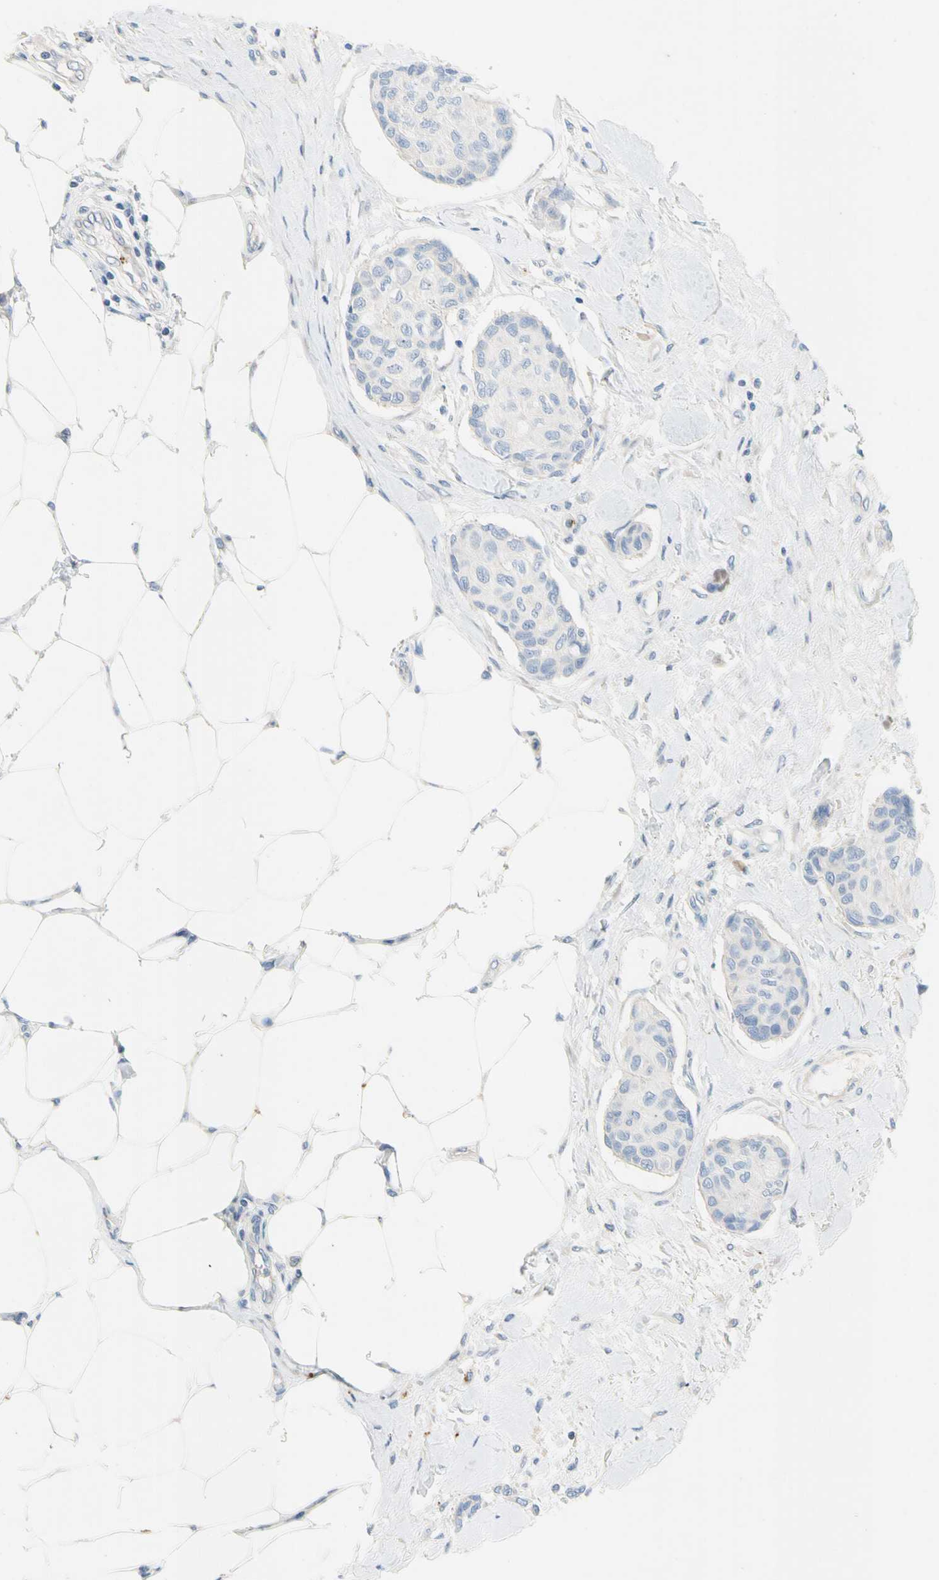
{"staining": {"intensity": "negative", "quantity": "none", "location": "none"}, "tissue": "breast cancer", "cell_type": "Tumor cells", "image_type": "cancer", "snomed": [{"axis": "morphology", "description": "Duct carcinoma"}, {"axis": "topography", "description": "Breast"}], "caption": "An IHC photomicrograph of breast intraductal carcinoma is shown. There is no staining in tumor cells of breast intraductal carcinoma.", "gene": "PPBP", "patient": {"sex": "female", "age": 80}}